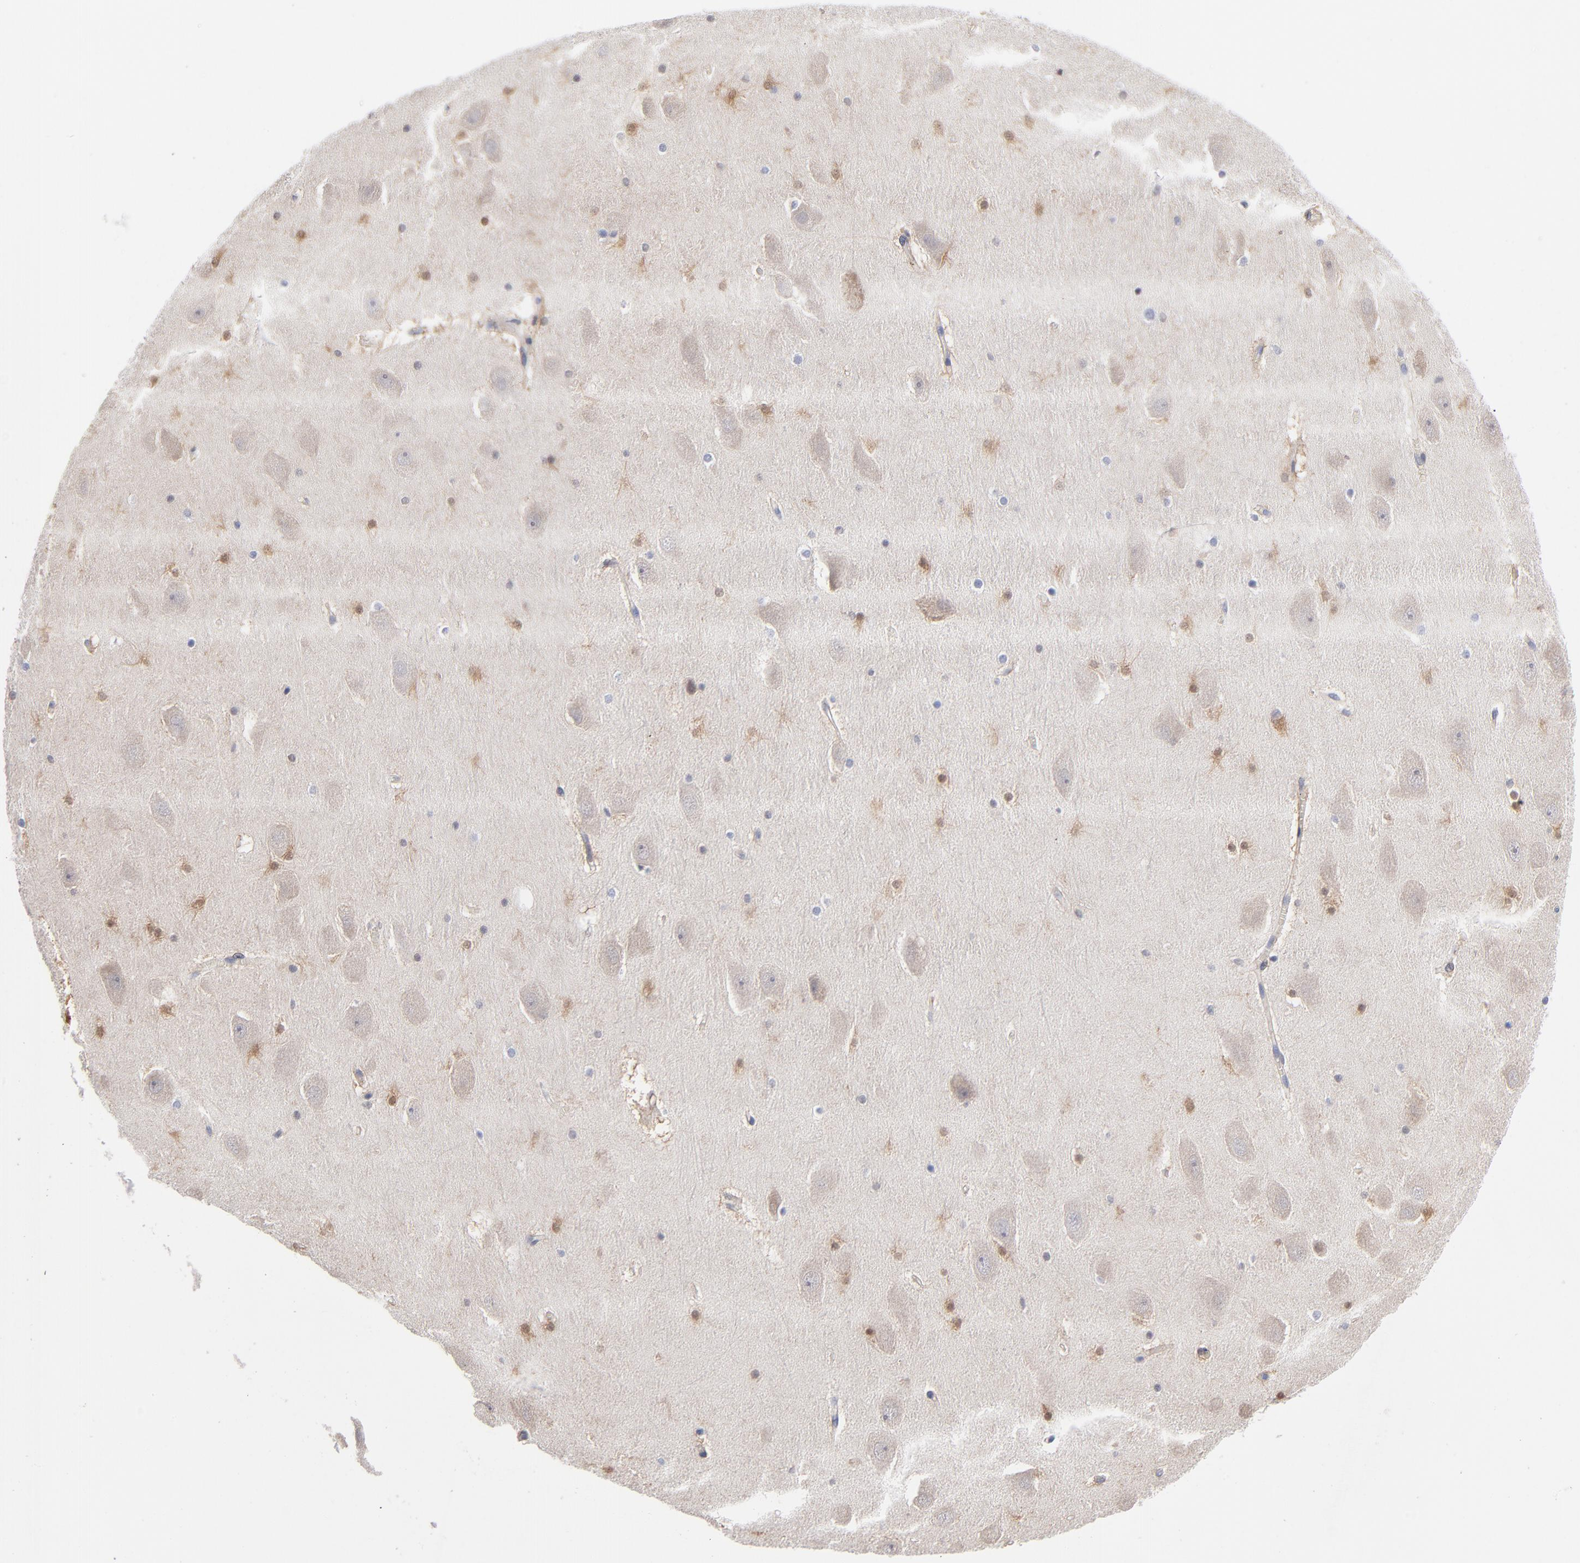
{"staining": {"intensity": "moderate", "quantity": "25%-75%", "location": "cytoplasmic/membranous"}, "tissue": "hippocampus", "cell_type": "Glial cells", "image_type": "normal", "snomed": [{"axis": "morphology", "description": "Normal tissue, NOS"}, {"axis": "topography", "description": "Hippocampus"}], "caption": "IHC photomicrograph of benign hippocampus stained for a protein (brown), which reveals medium levels of moderate cytoplasmic/membranous staining in about 25%-75% of glial cells.", "gene": "ARRB1", "patient": {"sex": "male", "age": 45}}